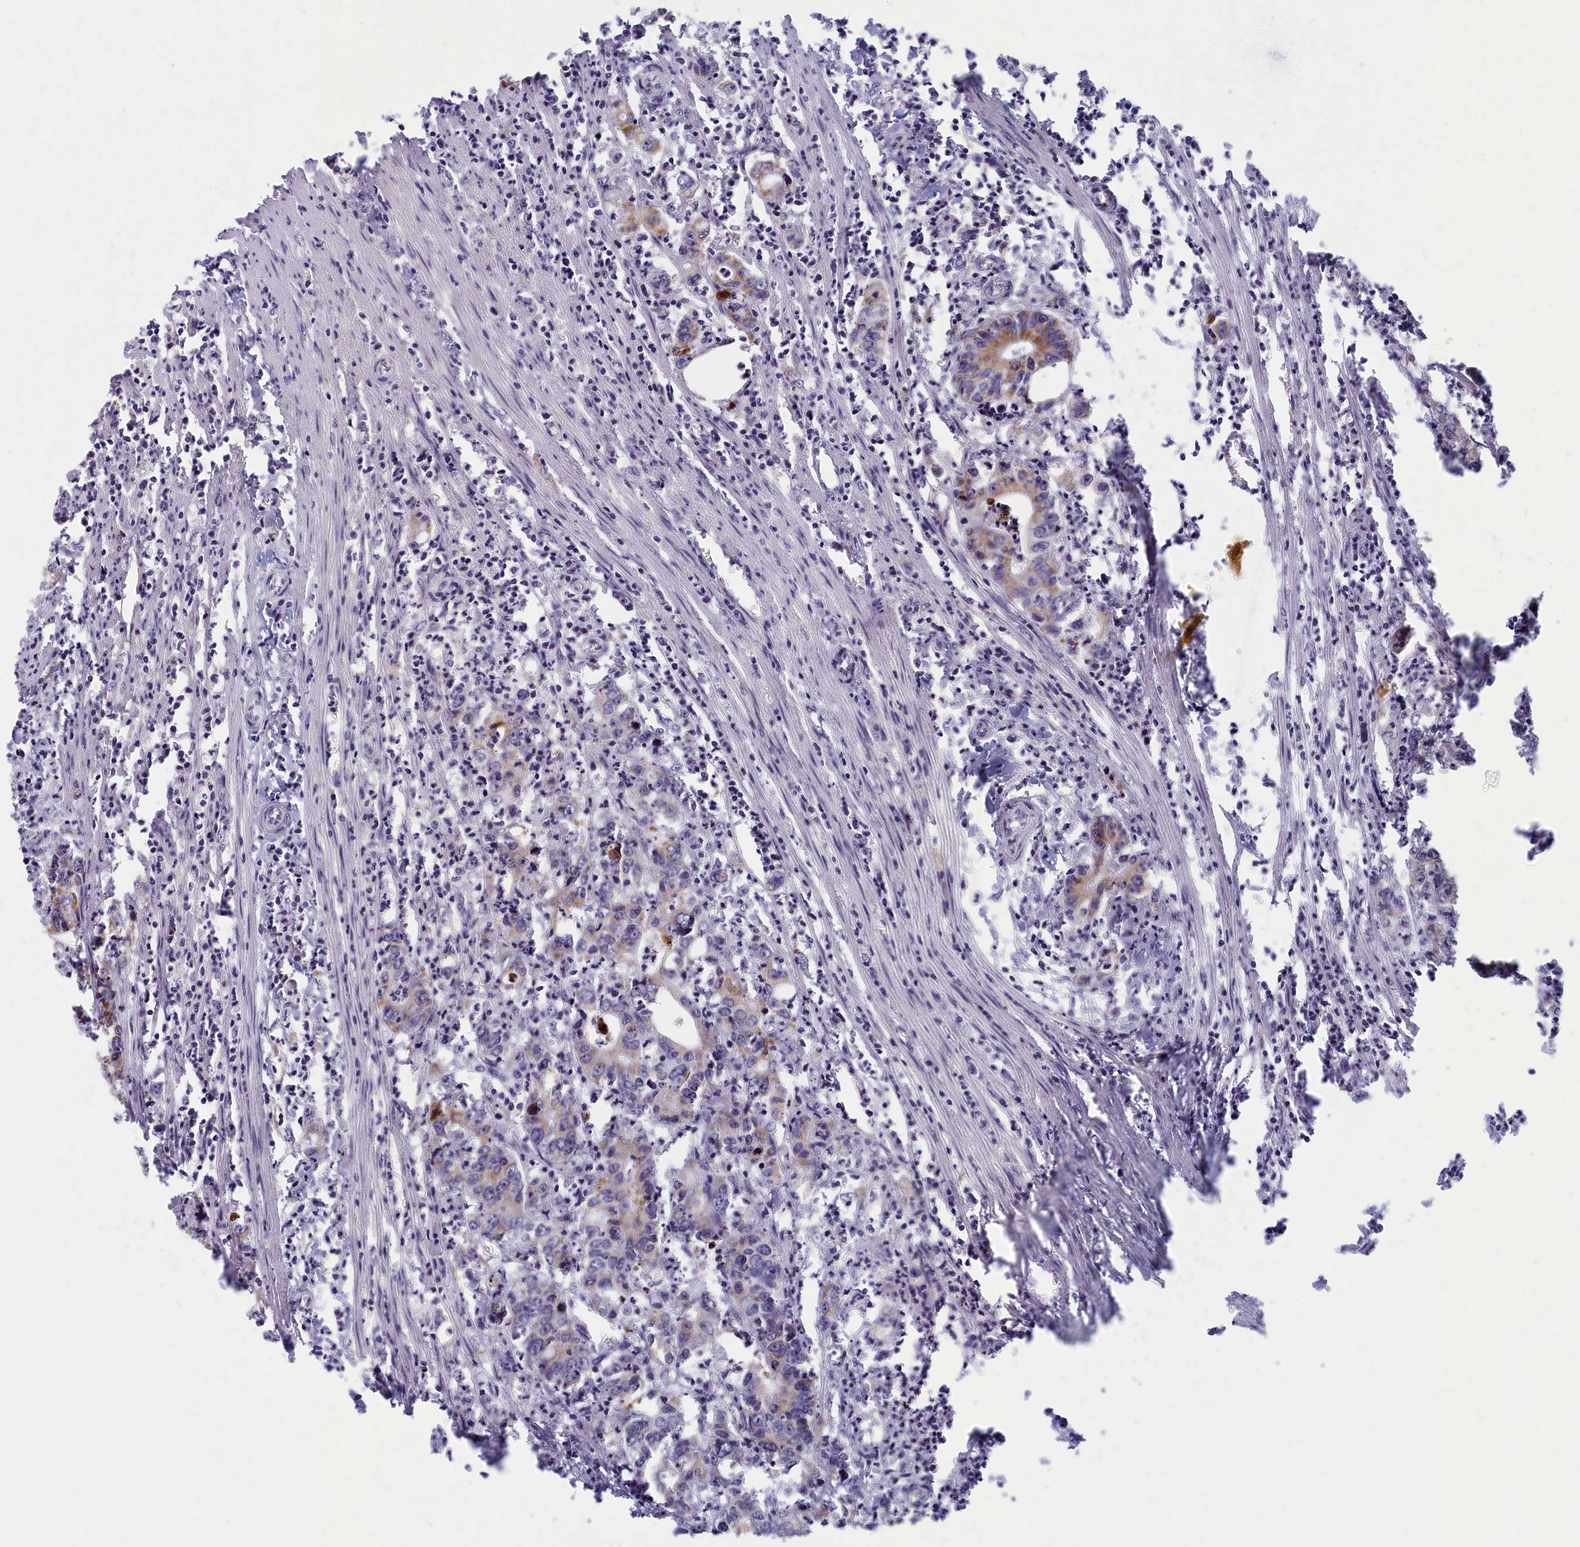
{"staining": {"intensity": "moderate", "quantity": "<25%", "location": "cytoplasmic/membranous"}, "tissue": "colorectal cancer", "cell_type": "Tumor cells", "image_type": "cancer", "snomed": [{"axis": "morphology", "description": "Adenocarcinoma, NOS"}, {"axis": "topography", "description": "Colon"}], "caption": "A histopathology image of human colorectal adenocarcinoma stained for a protein reveals moderate cytoplasmic/membranous brown staining in tumor cells.", "gene": "MRPS25", "patient": {"sex": "female", "age": 75}}